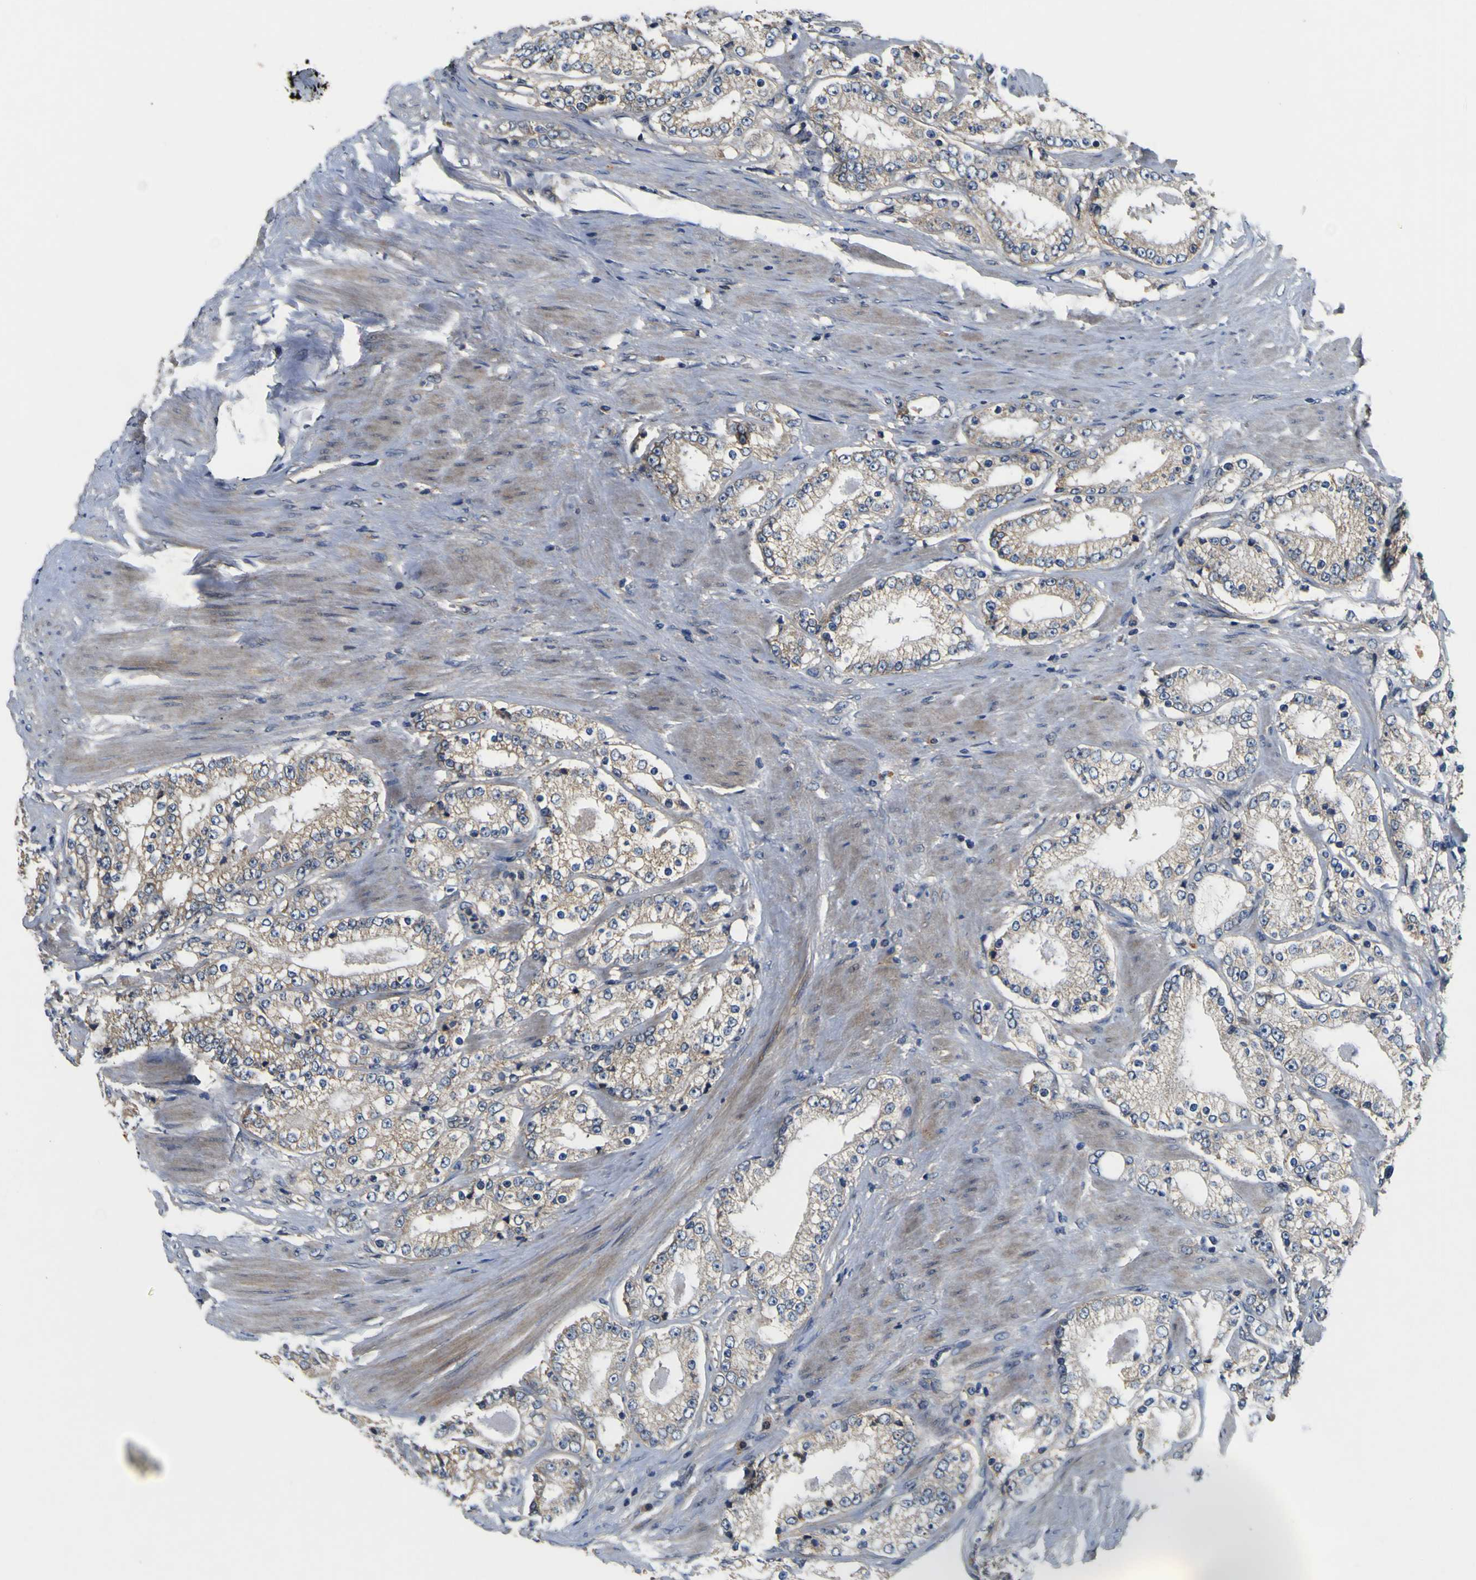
{"staining": {"intensity": "weak", "quantity": ">75%", "location": "cytoplasmic/membranous"}, "tissue": "prostate cancer", "cell_type": "Tumor cells", "image_type": "cancer", "snomed": [{"axis": "morphology", "description": "Adenocarcinoma, Low grade"}, {"axis": "topography", "description": "Prostate"}], "caption": "Protein expression analysis of prostate cancer shows weak cytoplasmic/membranous expression in about >75% of tumor cells.", "gene": "EPHB4", "patient": {"sex": "male", "age": 63}}